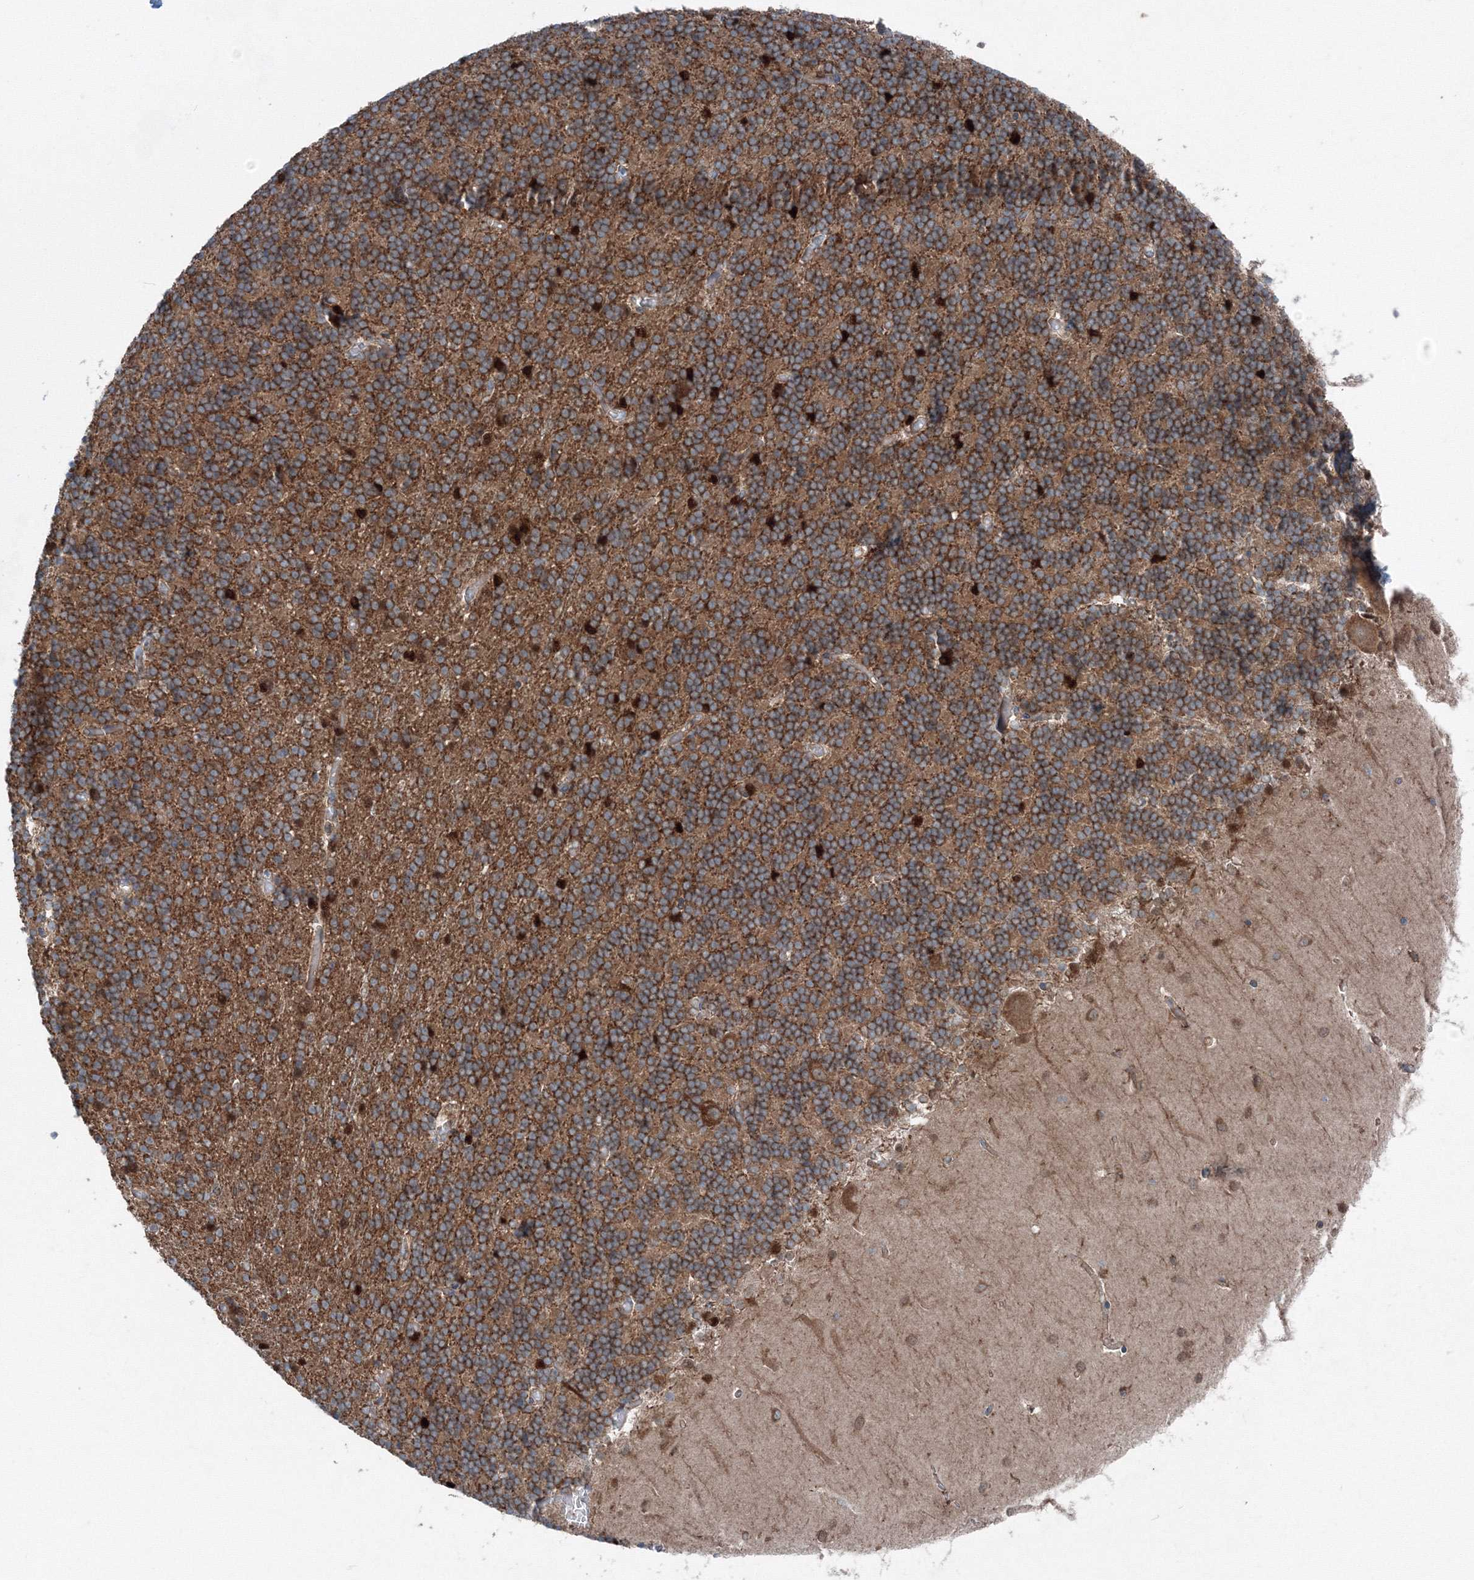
{"staining": {"intensity": "moderate", "quantity": ">75%", "location": "cytoplasmic/membranous"}, "tissue": "cerebellum", "cell_type": "Cells in granular layer", "image_type": "normal", "snomed": [{"axis": "morphology", "description": "Normal tissue, NOS"}, {"axis": "topography", "description": "Cerebellum"}], "caption": "Protein expression by immunohistochemistry reveals moderate cytoplasmic/membranous expression in about >75% of cells in granular layer in unremarkable cerebellum.", "gene": "TPRKB", "patient": {"sex": "male", "age": 37}}